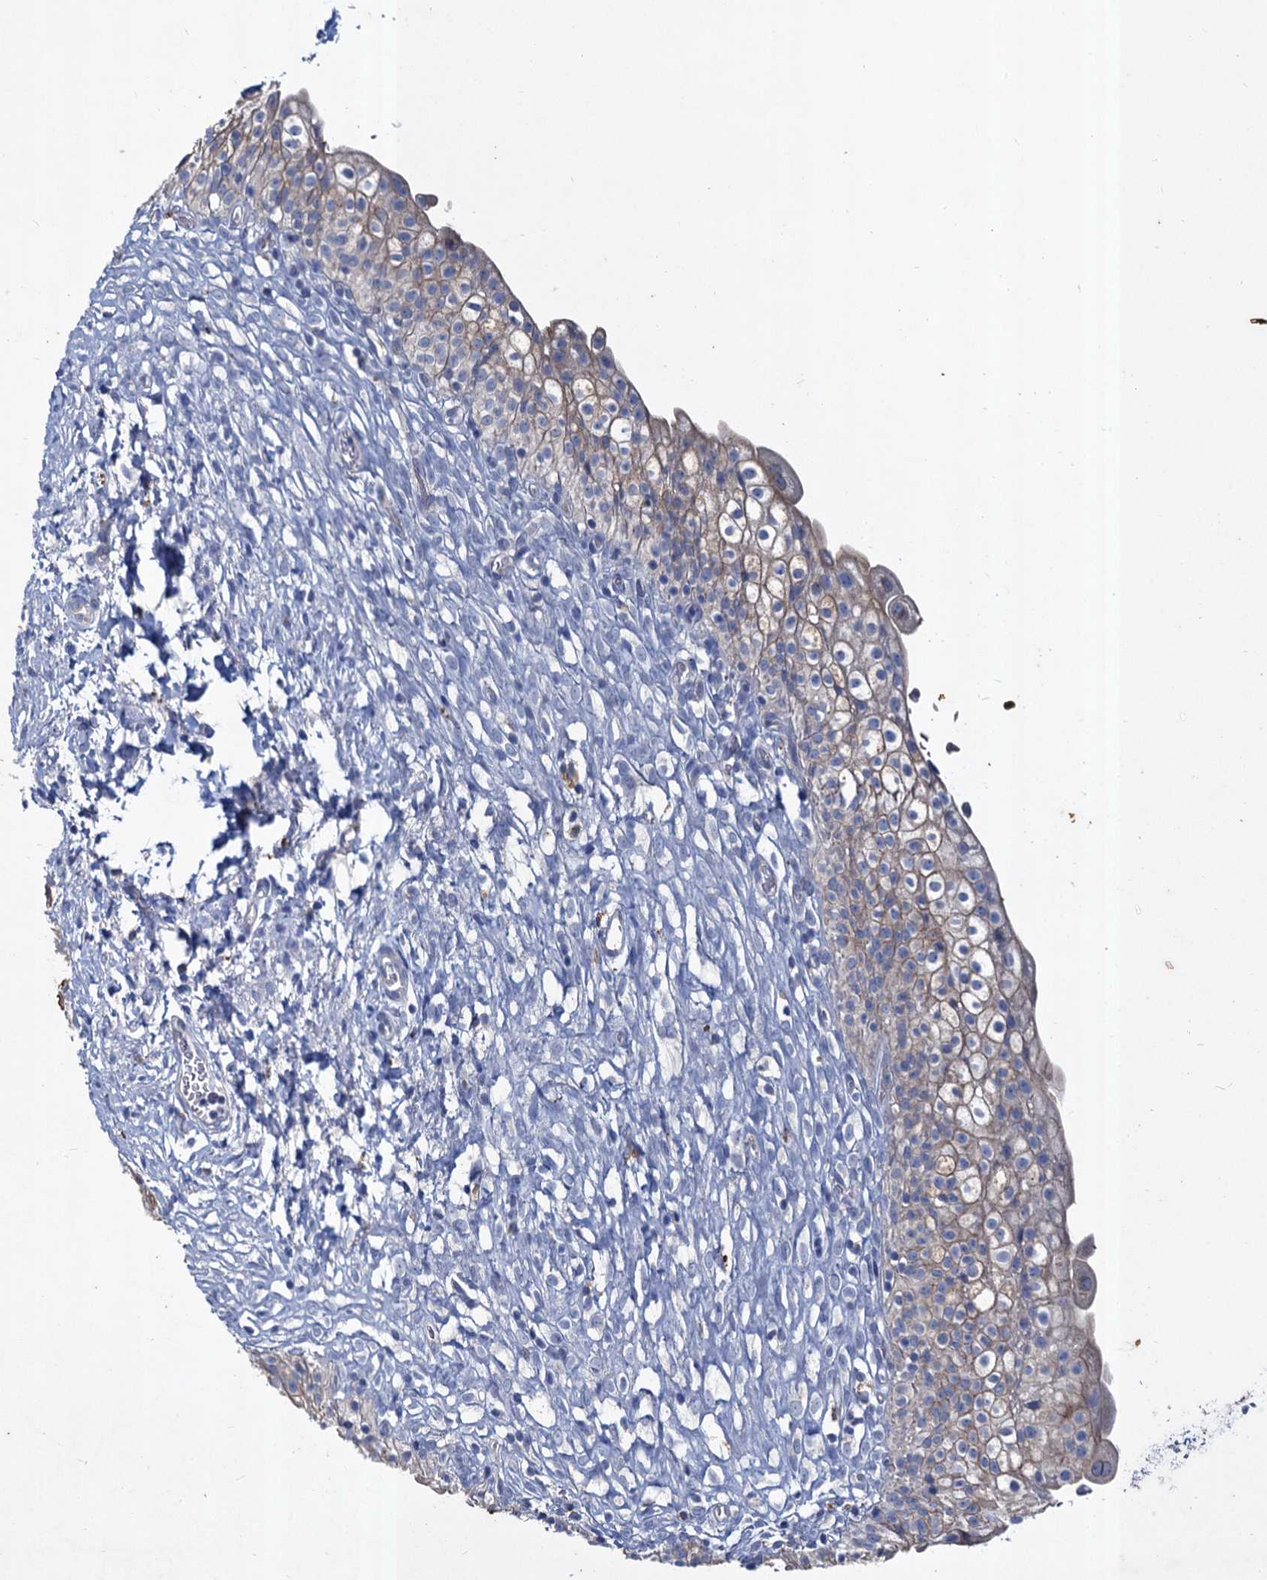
{"staining": {"intensity": "weak", "quantity": "25%-75%", "location": "cytoplasmic/membranous"}, "tissue": "urinary bladder", "cell_type": "Urothelial cells", "image_type": "normal", "snomed": [{"axis": "morphology", "description": "Normal tissue, NOS"}, {"axis": "topography", "description": "Urinary bladder"}], "caption": "Human urinary bladder stained for a protein (brown) shows weak cytoplasmic/membranous positive expression in about 25%-75% of urothelial cells.", "gene": "TMX2", "patient": {"sex": "male", "age": 55}}